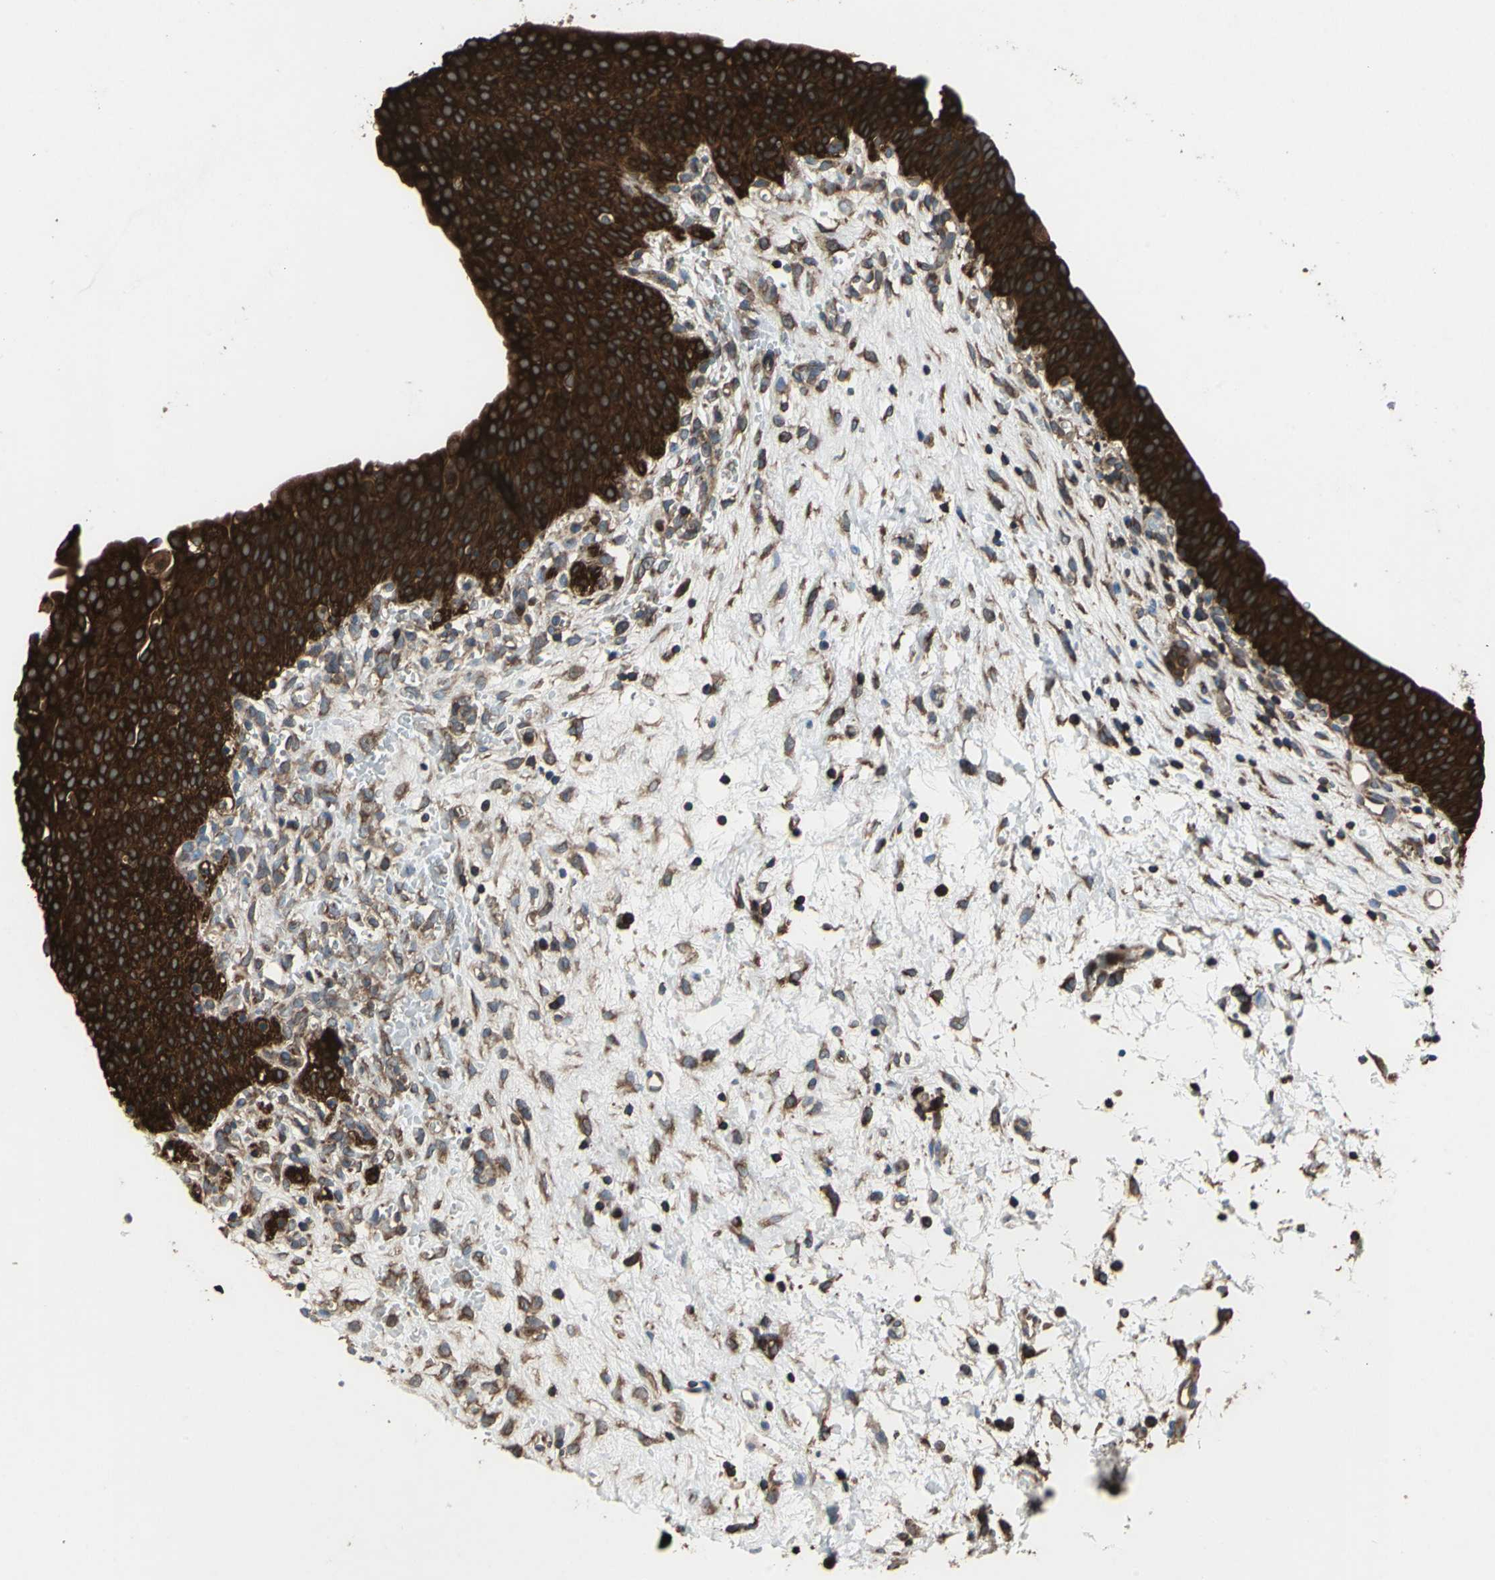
{"staining": {"intensity": "strong", "quantity": ">75%", "location": "cytoplasmic/membranous"}, "tissue": "urinary bladder", "cell_type": "Urothelial cells", "image_type": "normal", "snomed": [{"axis": "morphology", "description": "Normal tissue, NOS"}, {"axis": "morphology", "description": "Dysplasia, NOS"}, {"axis": "topography", "description": "Urinary bladder"}], "caption": "Strong cytoplasmic/membranous protein expression is appreciated in about >75% of urothelial cells in urinary bladder. The protein is shown in brown color, while the nuclei are stained blue.", "gene": "CAPN1", "patient": {"sex": "male", "age": 35}}